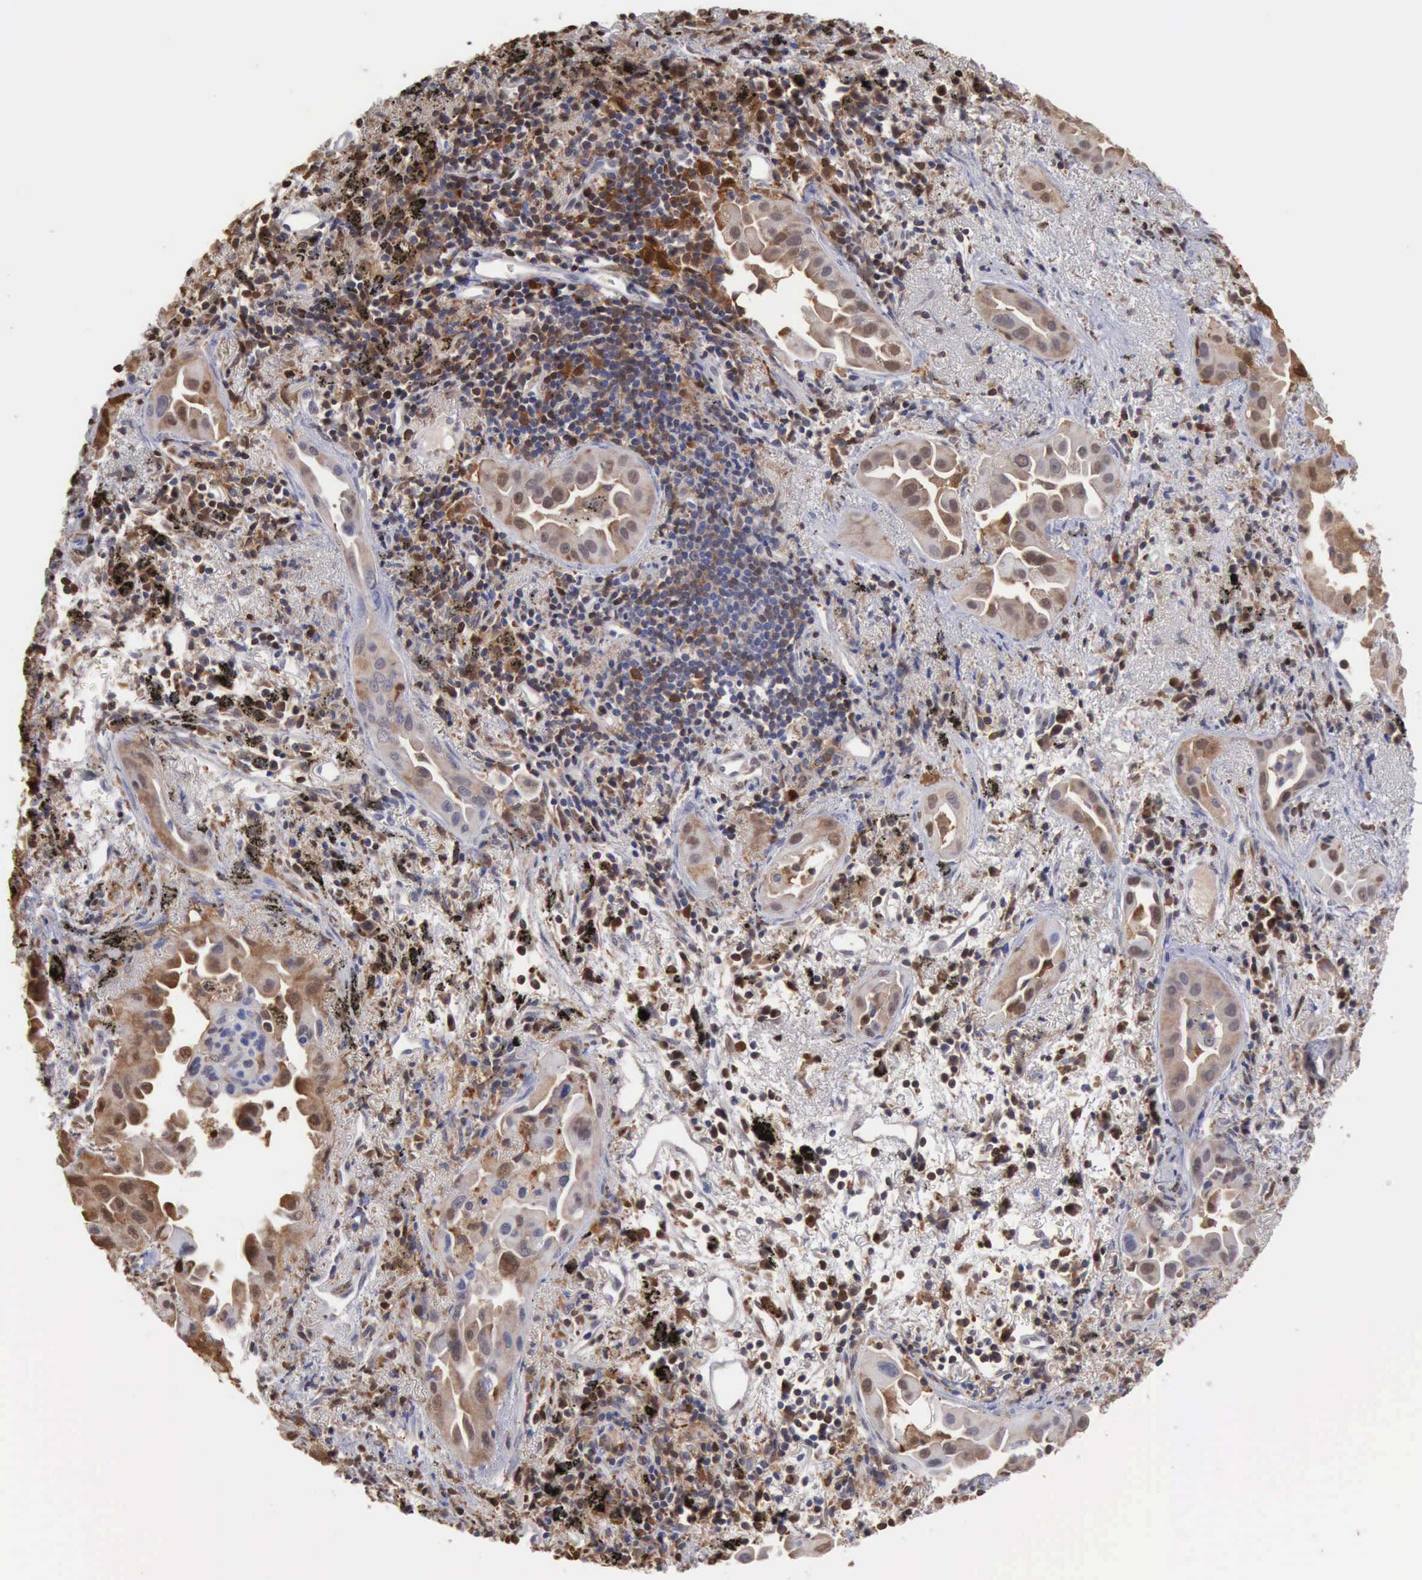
{"staining": {"intensity": "moderate", "quantity": "25%-75%", "location": "cytoplasmic/membranous,nuclear"}, "tissue": "lung cancer", "cell_type": "Tumor cells", "image_type": "cancer", "snomed": [{"axis": "morphology", "description": "Adenocarcinoma, NOS"}, {"axis": "topography", "description": "Lung"}], "caption": "Immunohistochemistry staining of lung cancer, which shows medium levels of moderate cytoplasmic/membranous and nuclear expression in about 25%-75% of tumor cells indicating moderate cytoplasmic/membranous and nuclear protein staining. The staining was performed using DAB (brown) for protein detection and nuclei were counterstained in hematoxylin (blue).", "gene": "STAT1", "patient": {"sex": "male", "age": 68}}